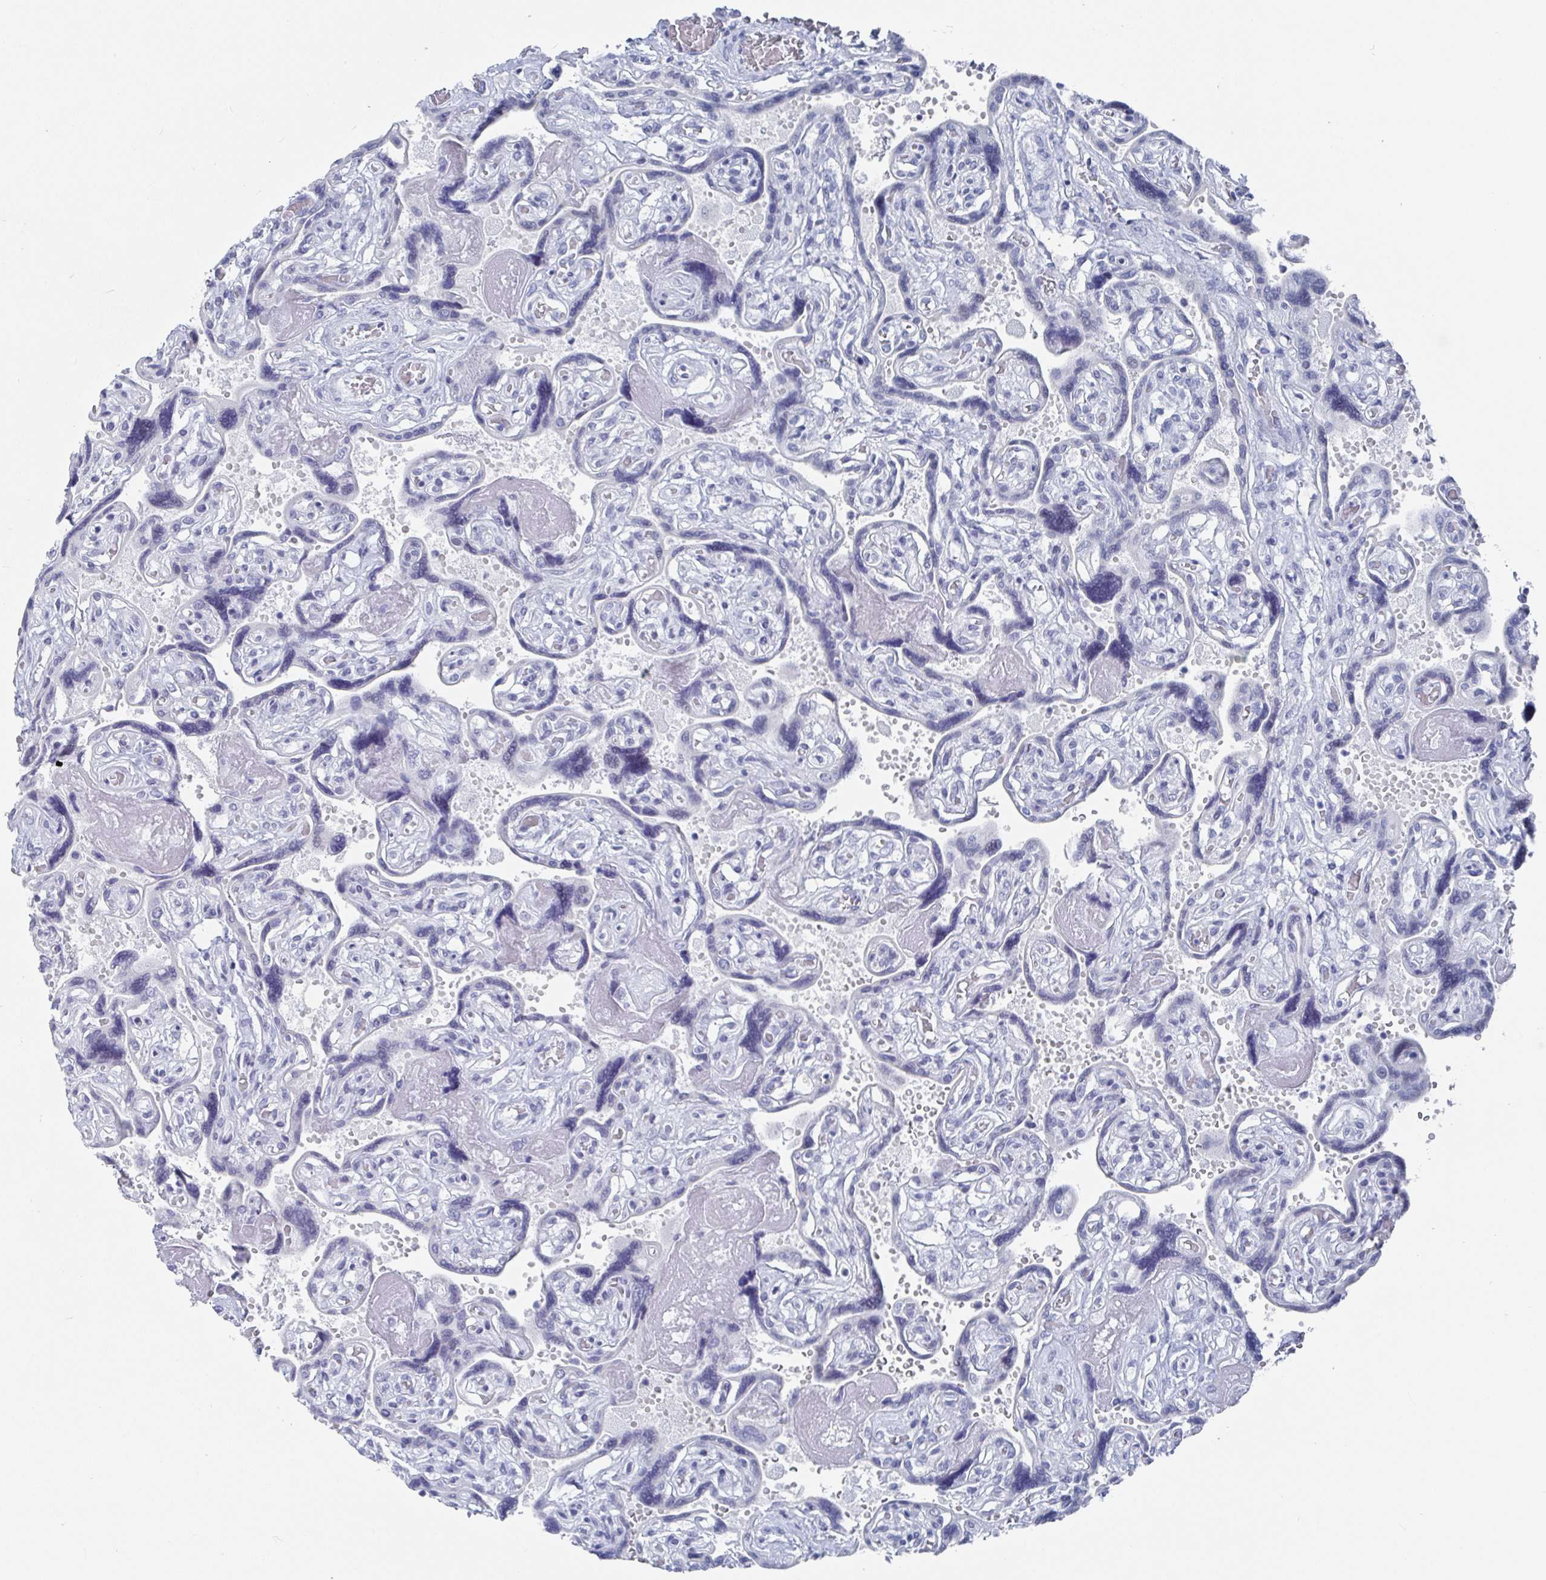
{"staining": {"intensity": "negative", "quantity": "none", "location": "none"}, "tissue": "placenta", "cell_type": "Decidual cells", "image_type": "normal", "snomed": [{"axis": "morphology", "description": "Normal tissue, NOS"}, {"axis": "topography", "description": "Placenta"}], "caption": "Immunohistochemical staining of unremarkable human placenta displays no significant staining in decidual cells.", "gene": "CAMKV", "patient": {"sex": "female", "age": 32}}